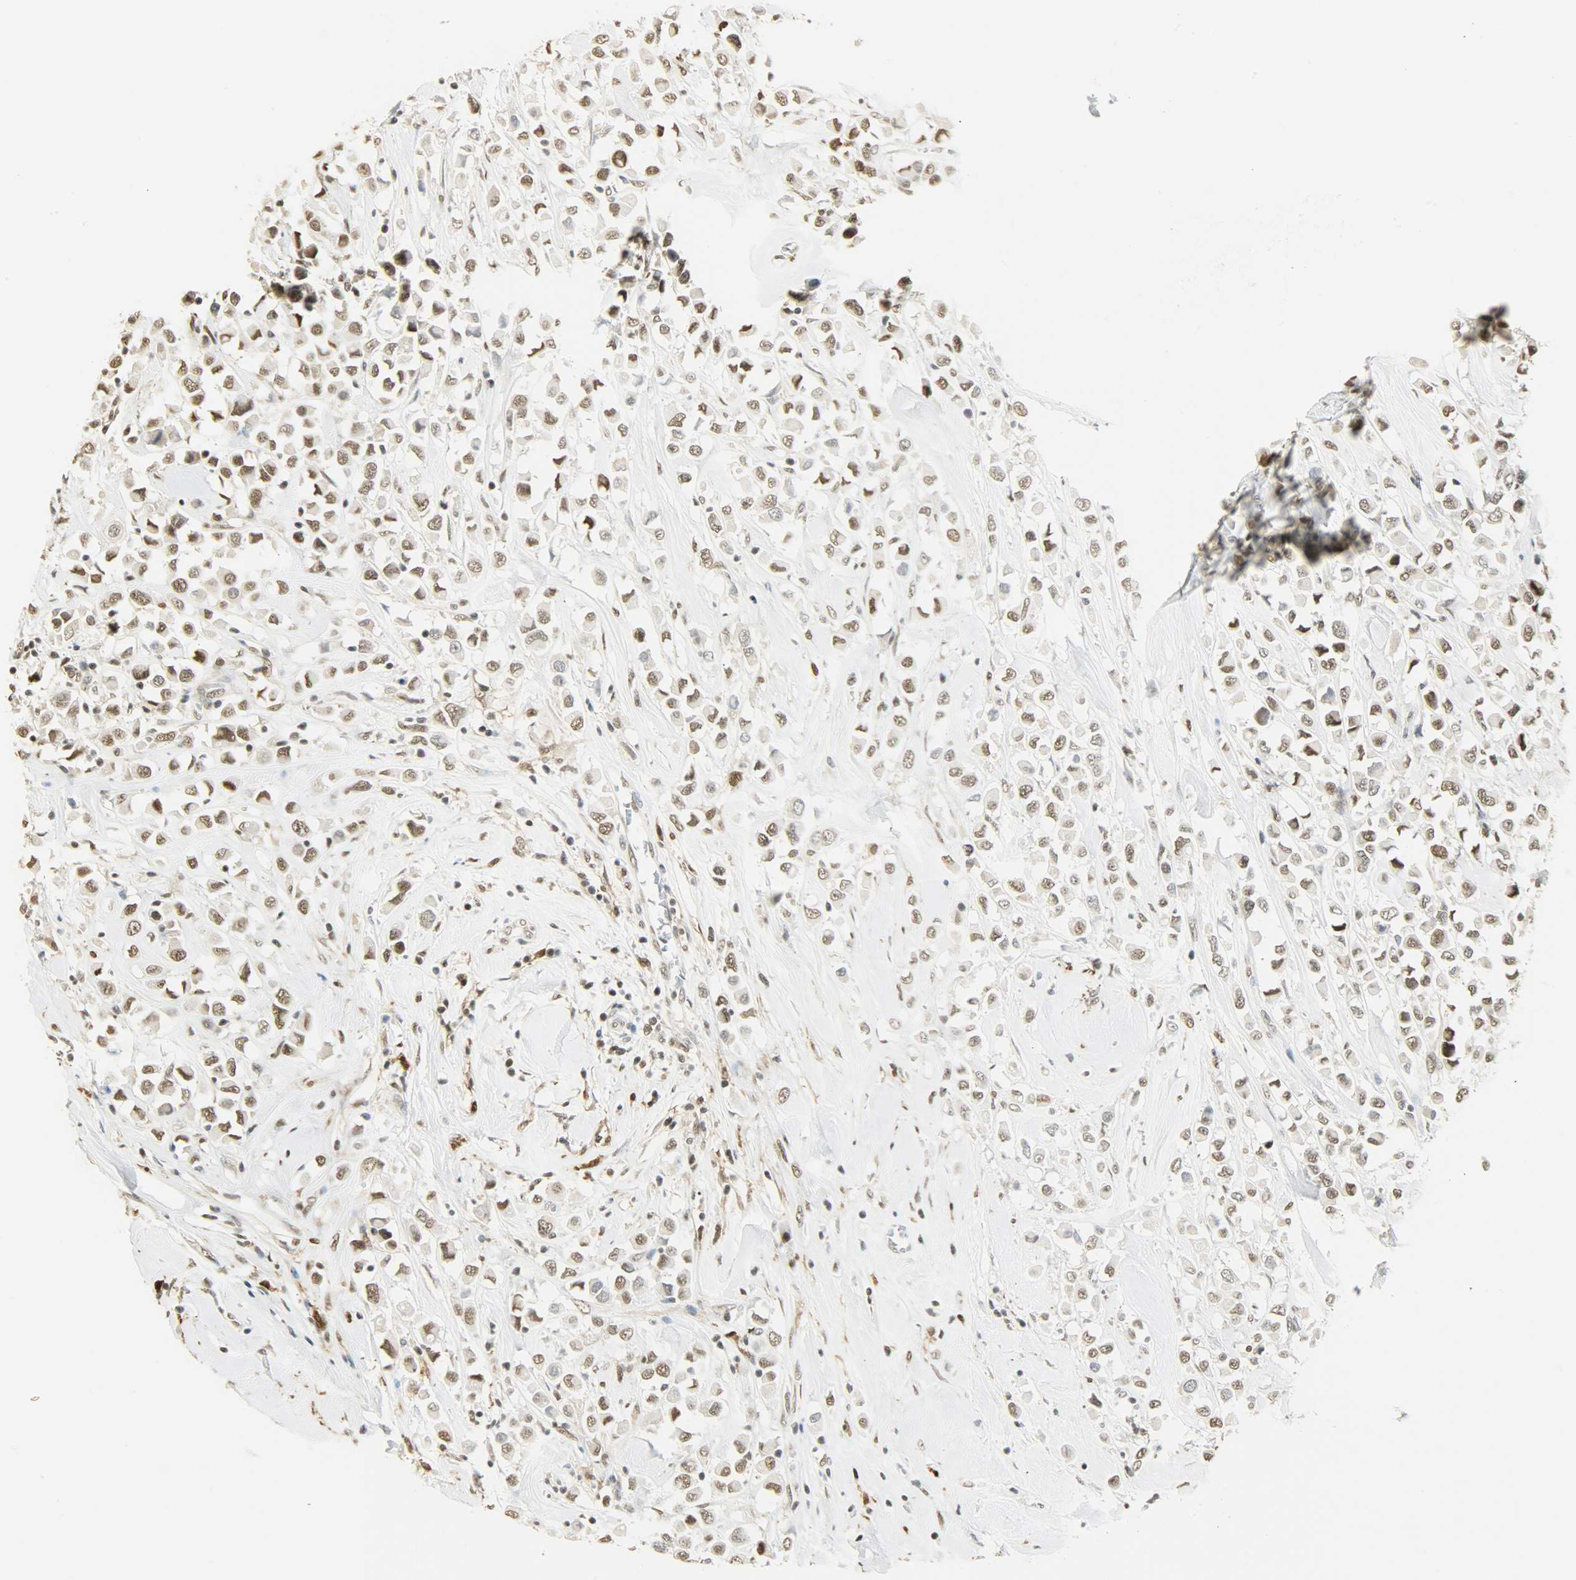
{"staining": {"intensity": "moderate", "quantity": ">75%", "location": "nuclear"}, "tissue": "breast cancer", "cell_type": "Tumor cells", "image_type": "cancer", "snomed": [{"axis": "morphology", "description": "Duct carcinoma"}, {"axis": "topography", "description": "Breast"}], "caption": "Breast invasive ductal carcinoma was stained to show a protein in brown. There is medium levels of moderate nuclear expression in approximately >75% of tumor cells.", "gene": "NGFR", "patient": {"sex": "female", "age": 61}}